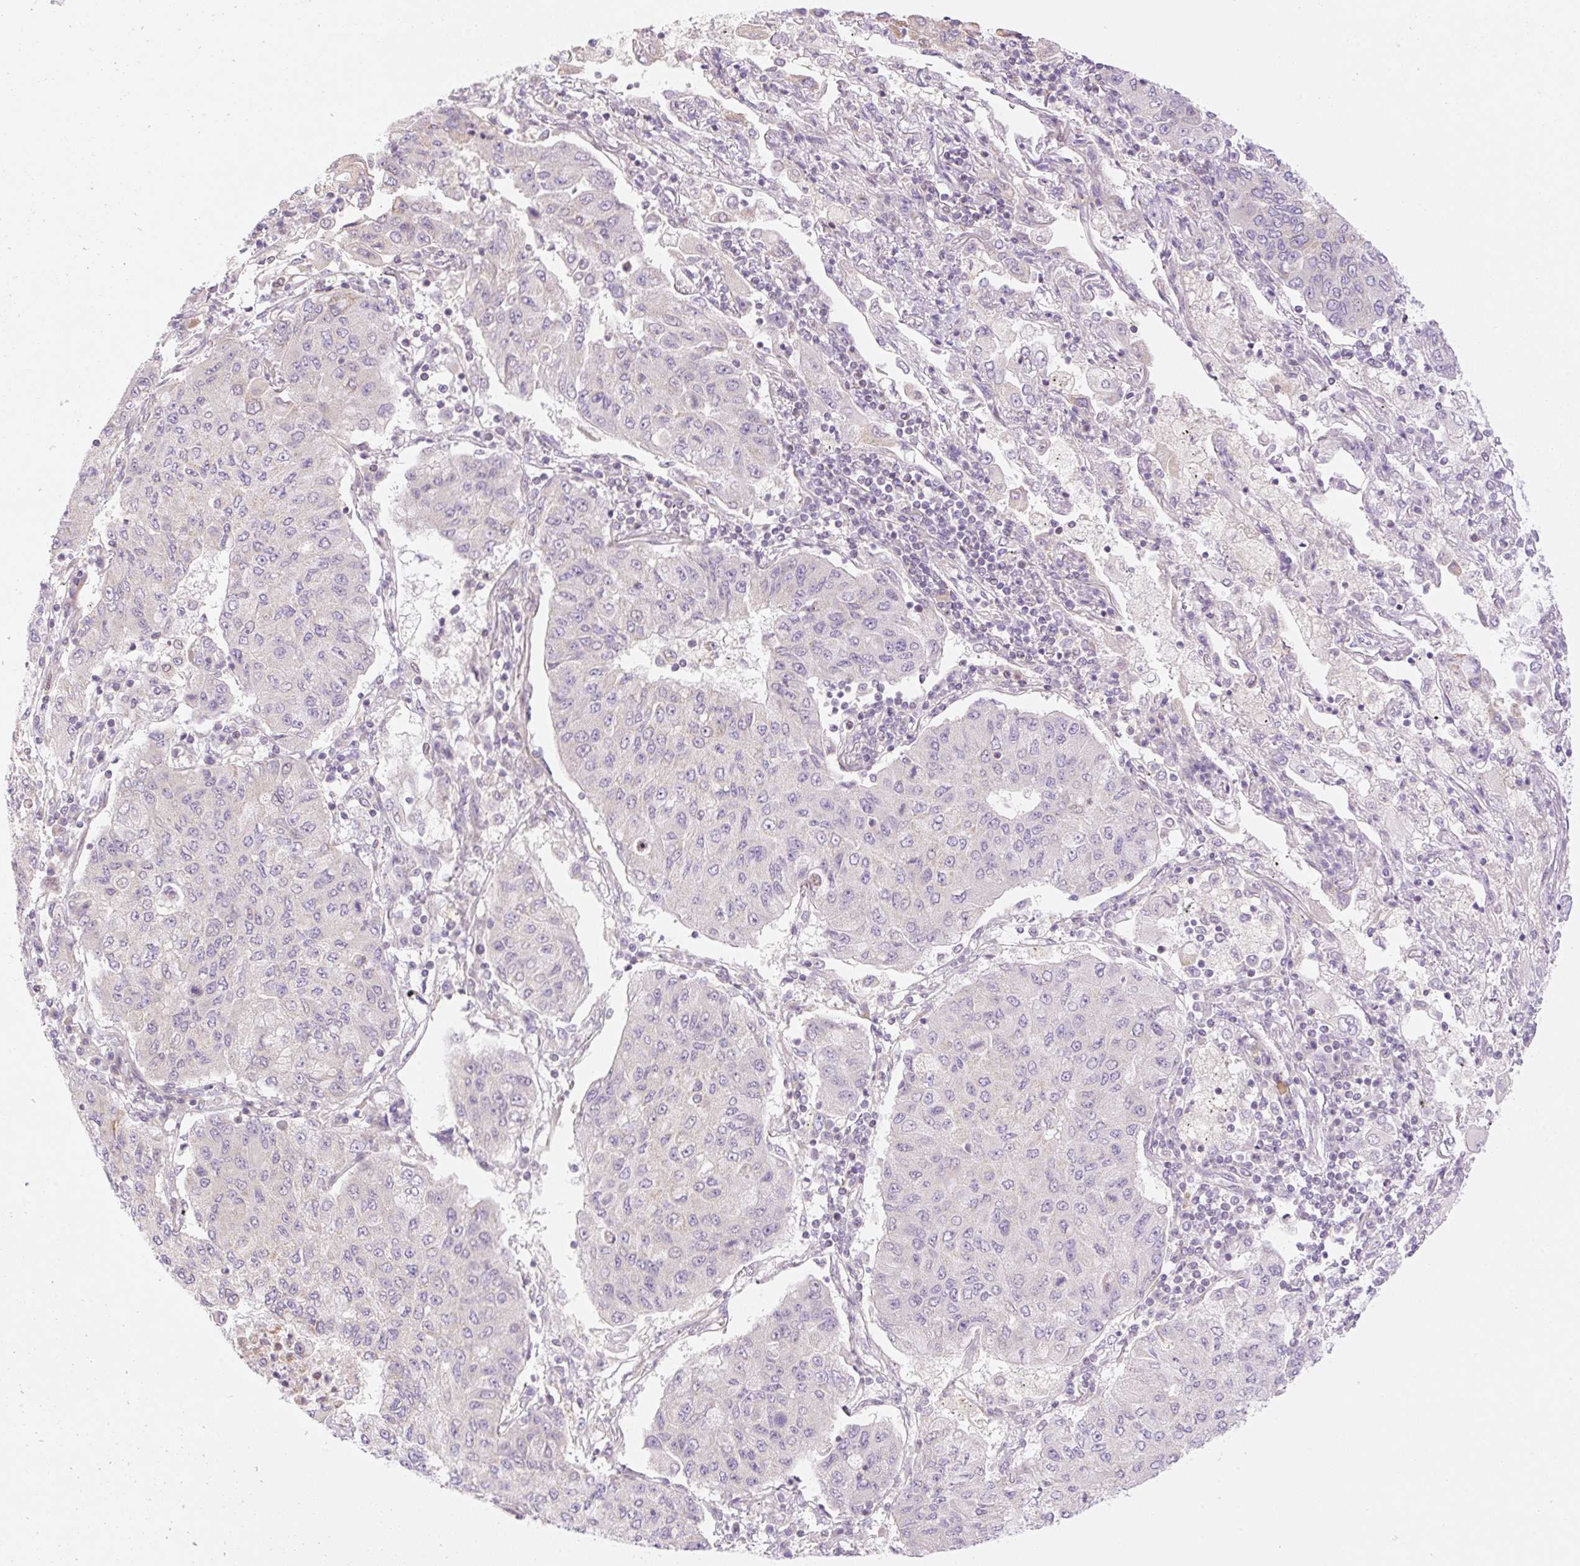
{"staining": {"intensity": "negative", "quantity": "none", "location": "none"}, "tissue": "lung cancer", "cell_type": "Tumor cells", "image_type": "cancer", "snomed": [{"axis": "morphology", "description": "Squamous cell carcinoma, NOS"}, {"axis": "topography", "description": "Lung"}], "caption": "DAB immunohistochemical staining of lung cancer (squamous cell carcinoma) reveals no significant staining in tumor cells. (Immunohistochemistry (ihc), brightfield microscopy, high magnification).", "gene": "ZNF394", "patient": {"sex": "male", "age": 74}}